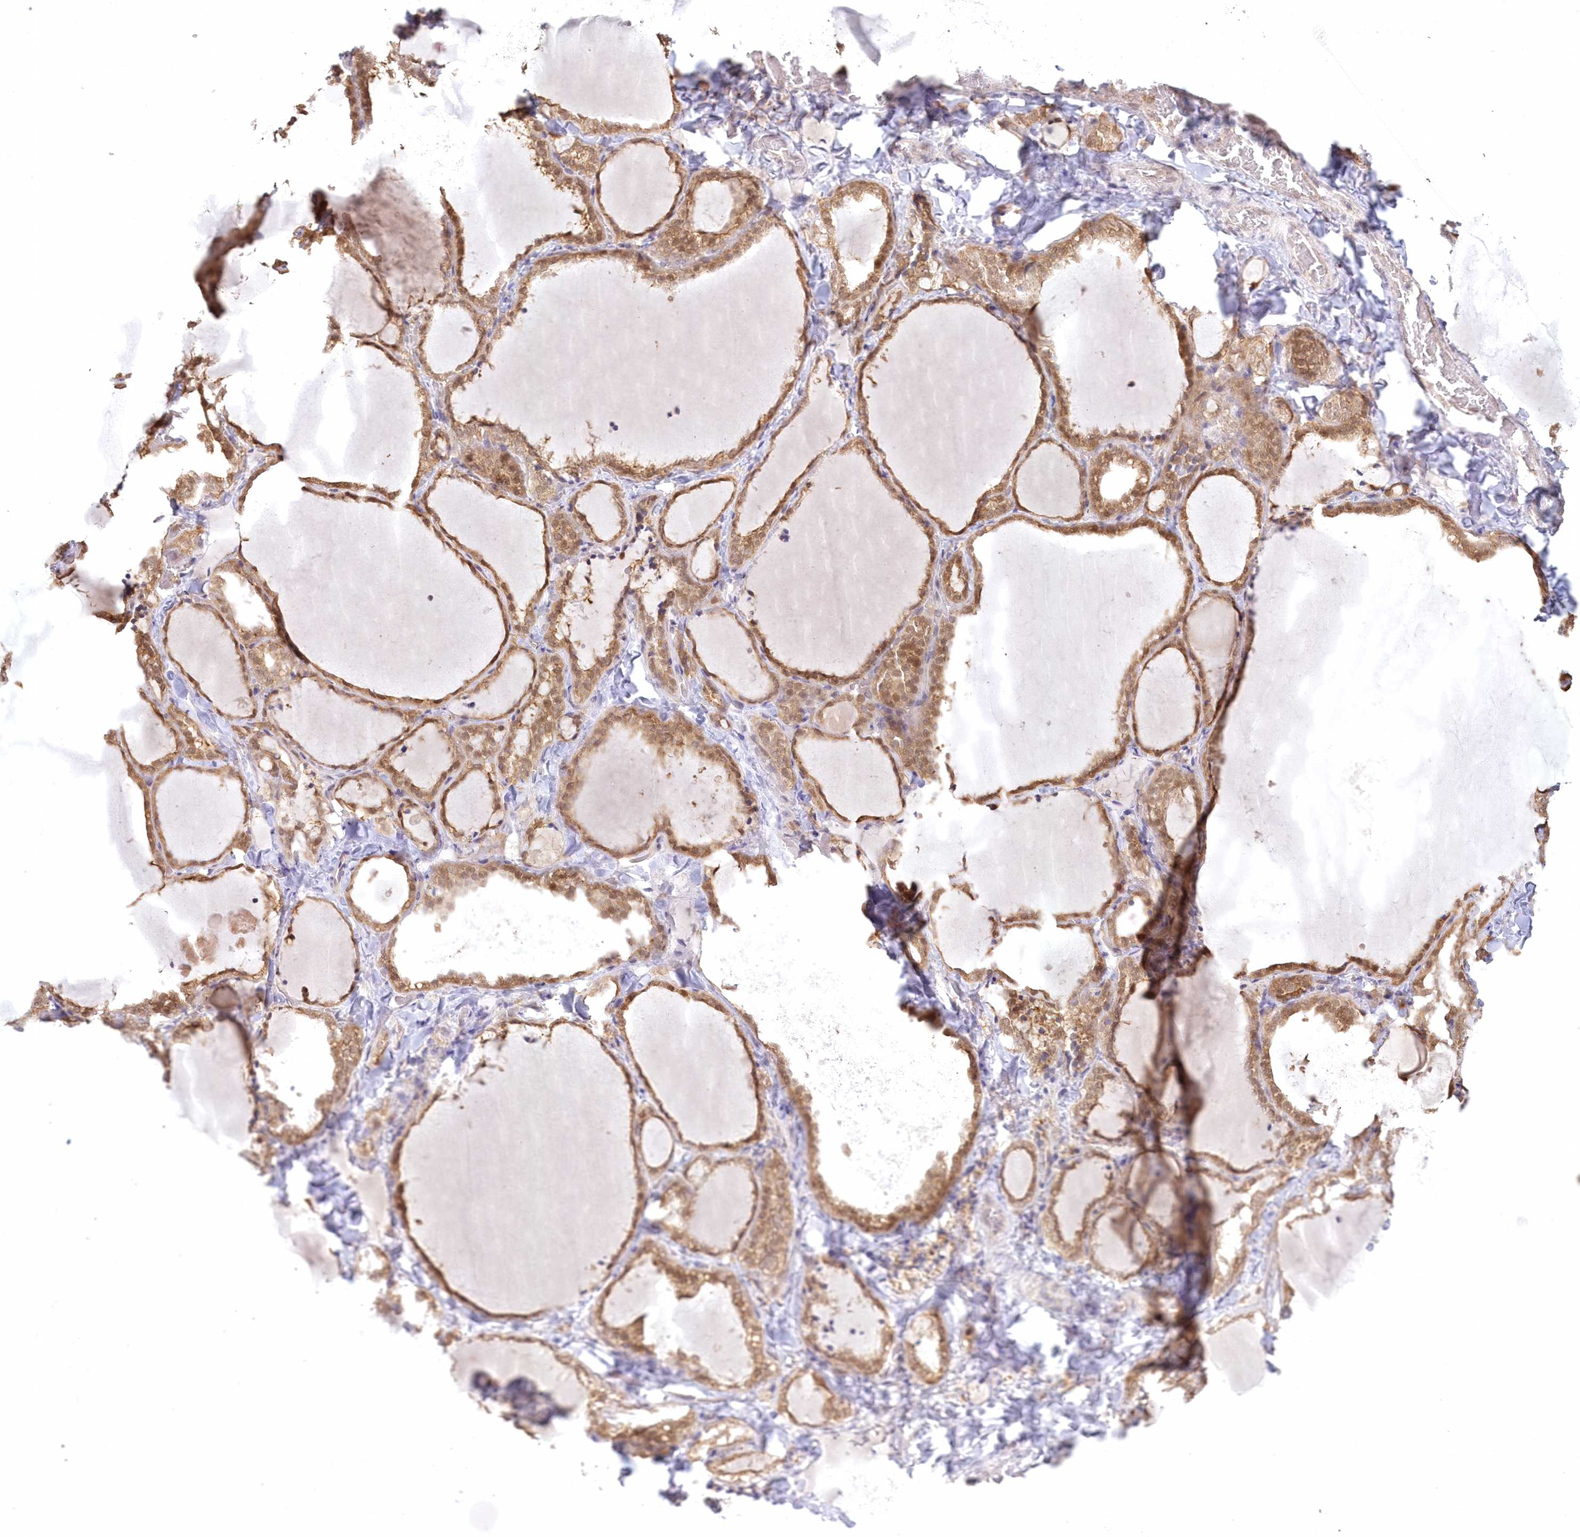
{"staining": {"intensity": "moderate", "quantity": ">75%", "location": "cytoplasmic/membranous,nuclear"}, "tissue": "thyroid gland", "cell_type": "Glandular cells", "image_type": "normal", "snomed": [{"axis": "morphology", "description": "Normal tissue, NOS"}, {"axis": "topography", "description": "Thyroid gland"}], "caption": "Benign thyroid gland reveals moderate cytoplasmic/membranous,nuclear staining in about >75% of glandular cells.", "gene": "RNPEP", "patient": {"sex": "female", "age": 22}}